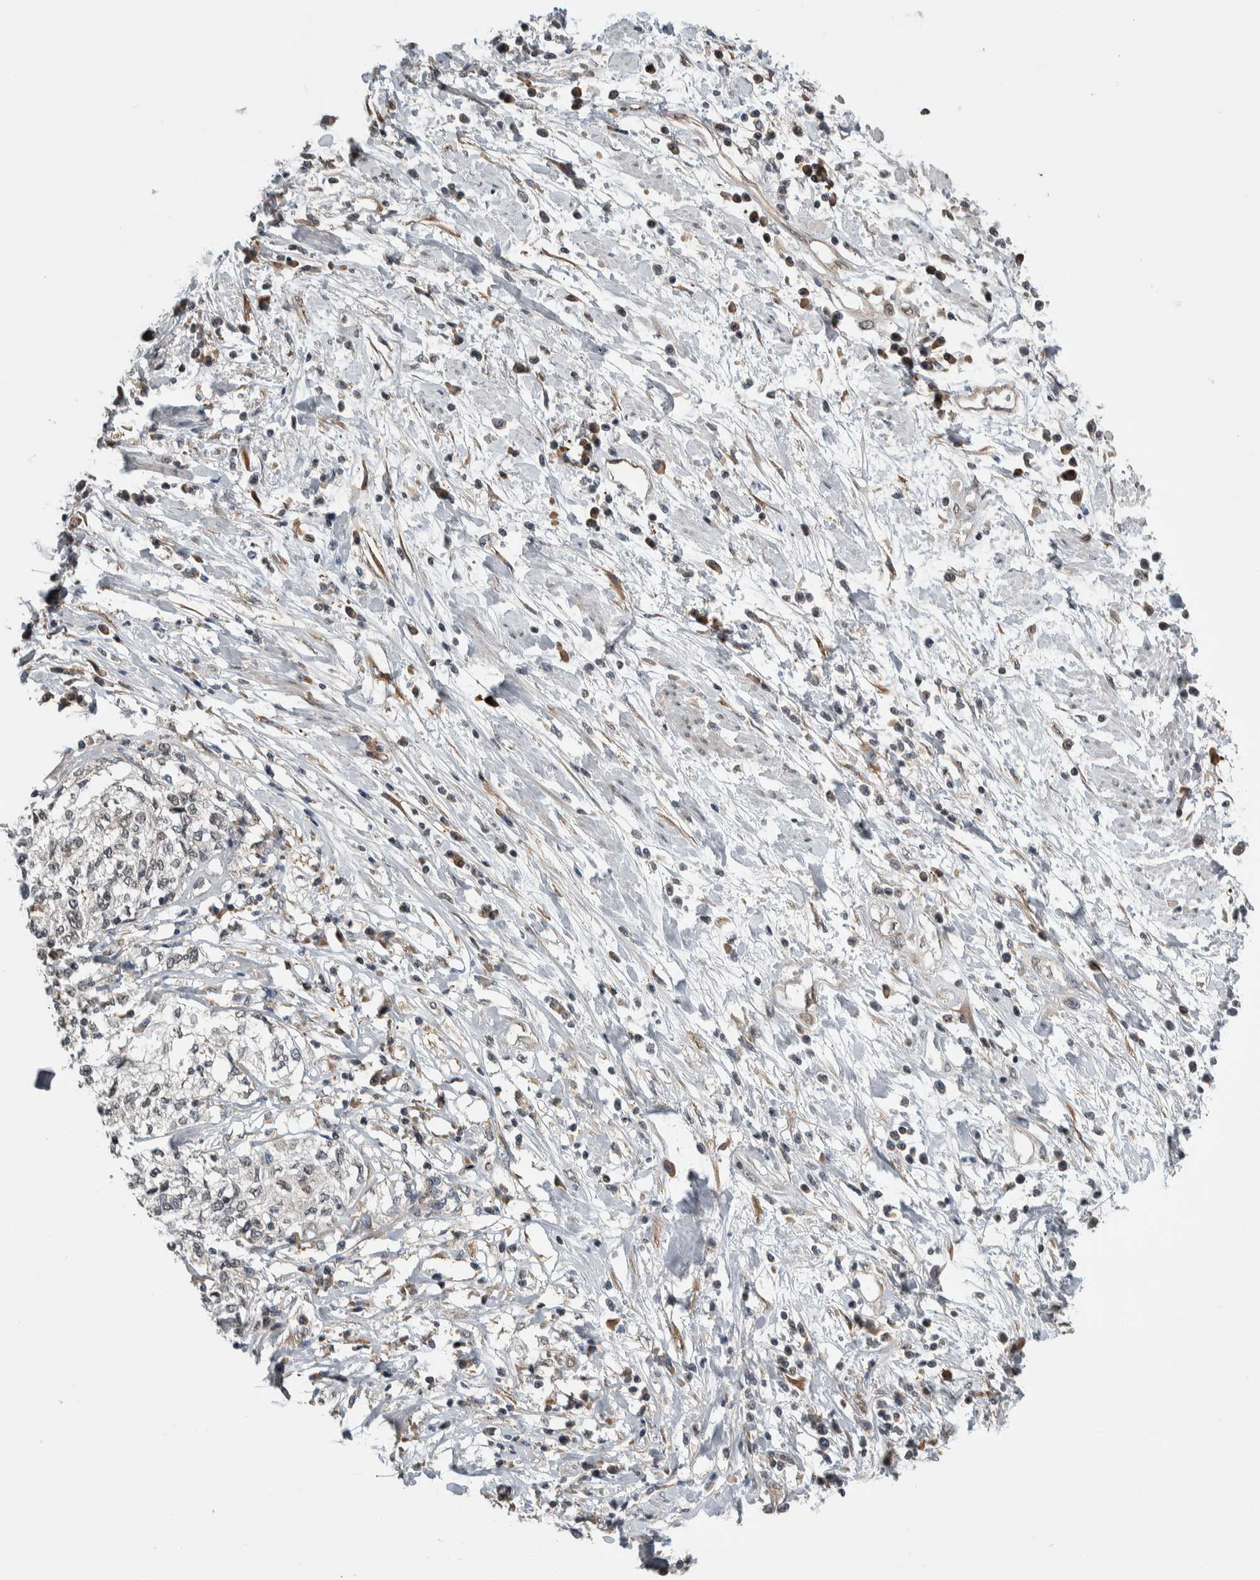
{"staining": {"intensity": "negative", "quantity": "none", "location": "none"}, "tissue": "cervical cancer", "cell_type": "Tumor cells", "image_type": "cancer", "snomed": [{"axis": "morphology", "description": "Squamous cell carcinoma, NOS"}, {"axis": "topography", "description": "Cervix"}], "caption": "High power microscopy micrograph of an immunohistochemistry image of cervical cancer, revealing no significant expression in tumor cells.", "gene": "PRDM4", "patient": {"sex": "female", "age": 57}}